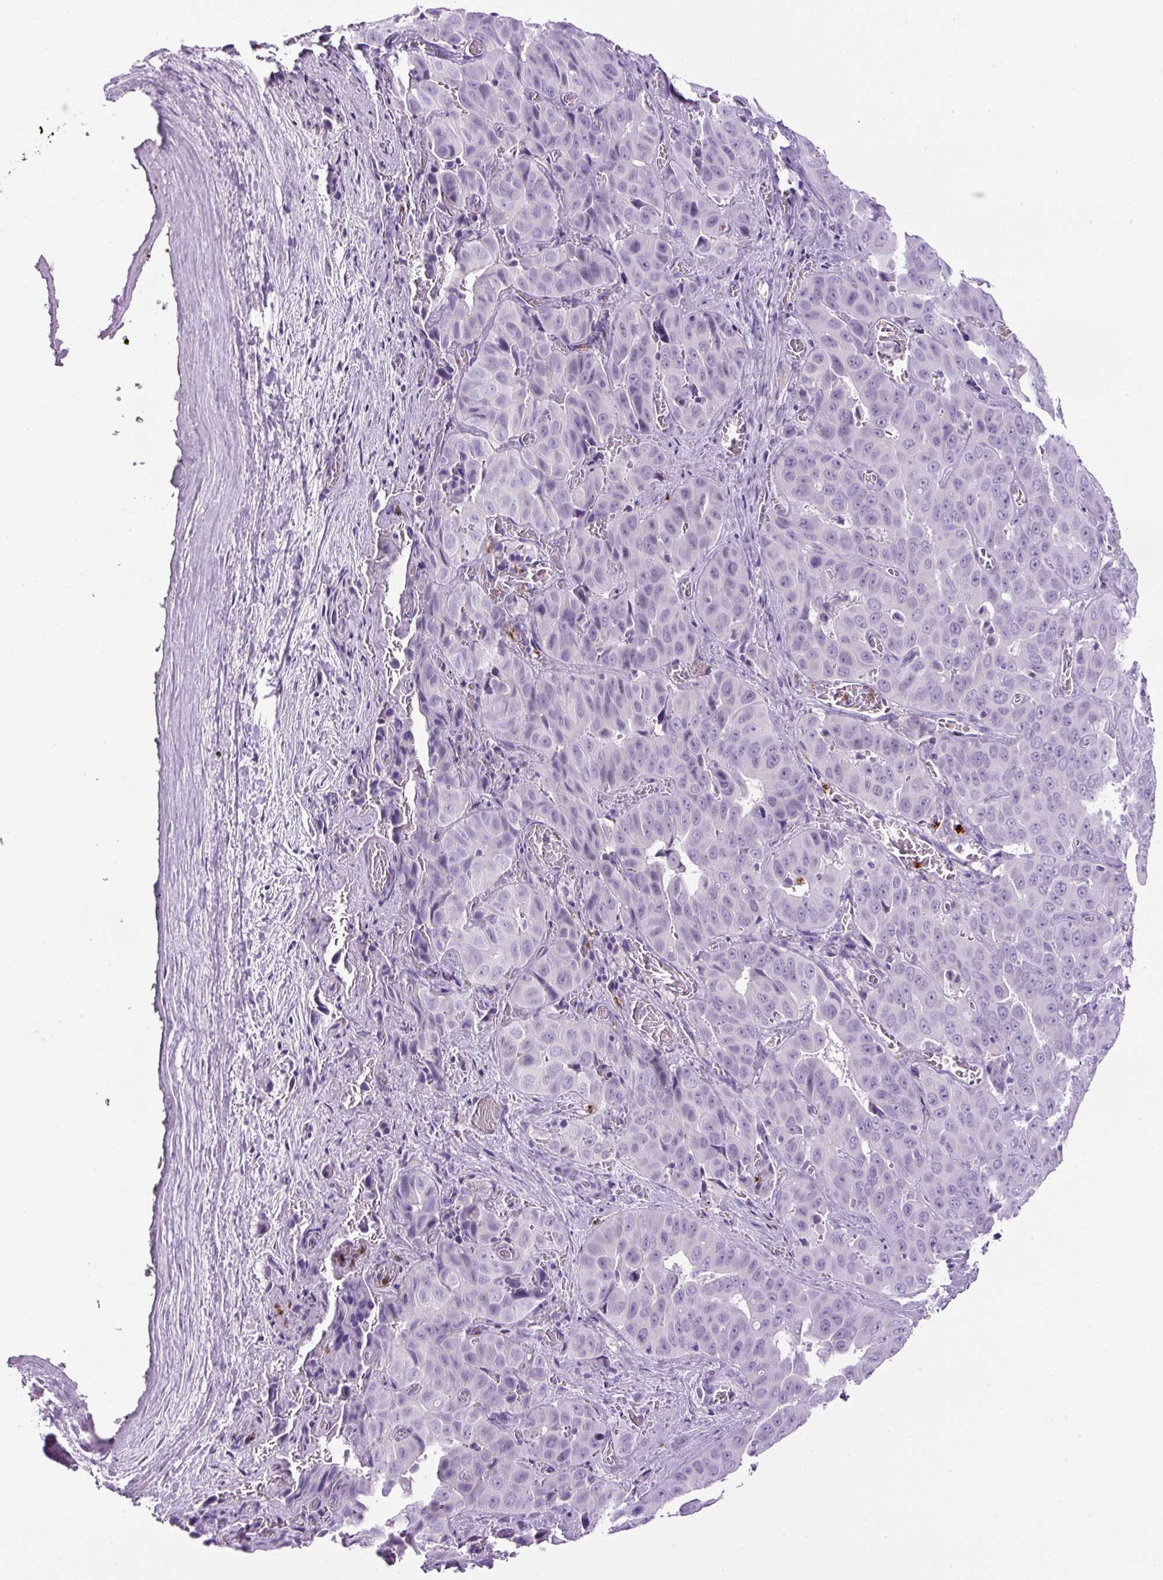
{"staining": {"intensity": "negative", "quantity": "none", "location": "none"}, "tissue": "liver cancer", "cell_type": "Tumor cells", "image_type": "cancer", "snomed": [{"axis": "morphology", "description": "Cholangiocarcinoma"}, {"axis": "topography", "description": "Liver"}], "caption": "The immunohistochemistry (IHC) photomicrograph has no significant positivity in tumor cells of cholangiocarcinoma (liver) tissue.", "gene": "RHBDD2", "patient": {"sex": "female", "age": 52}}